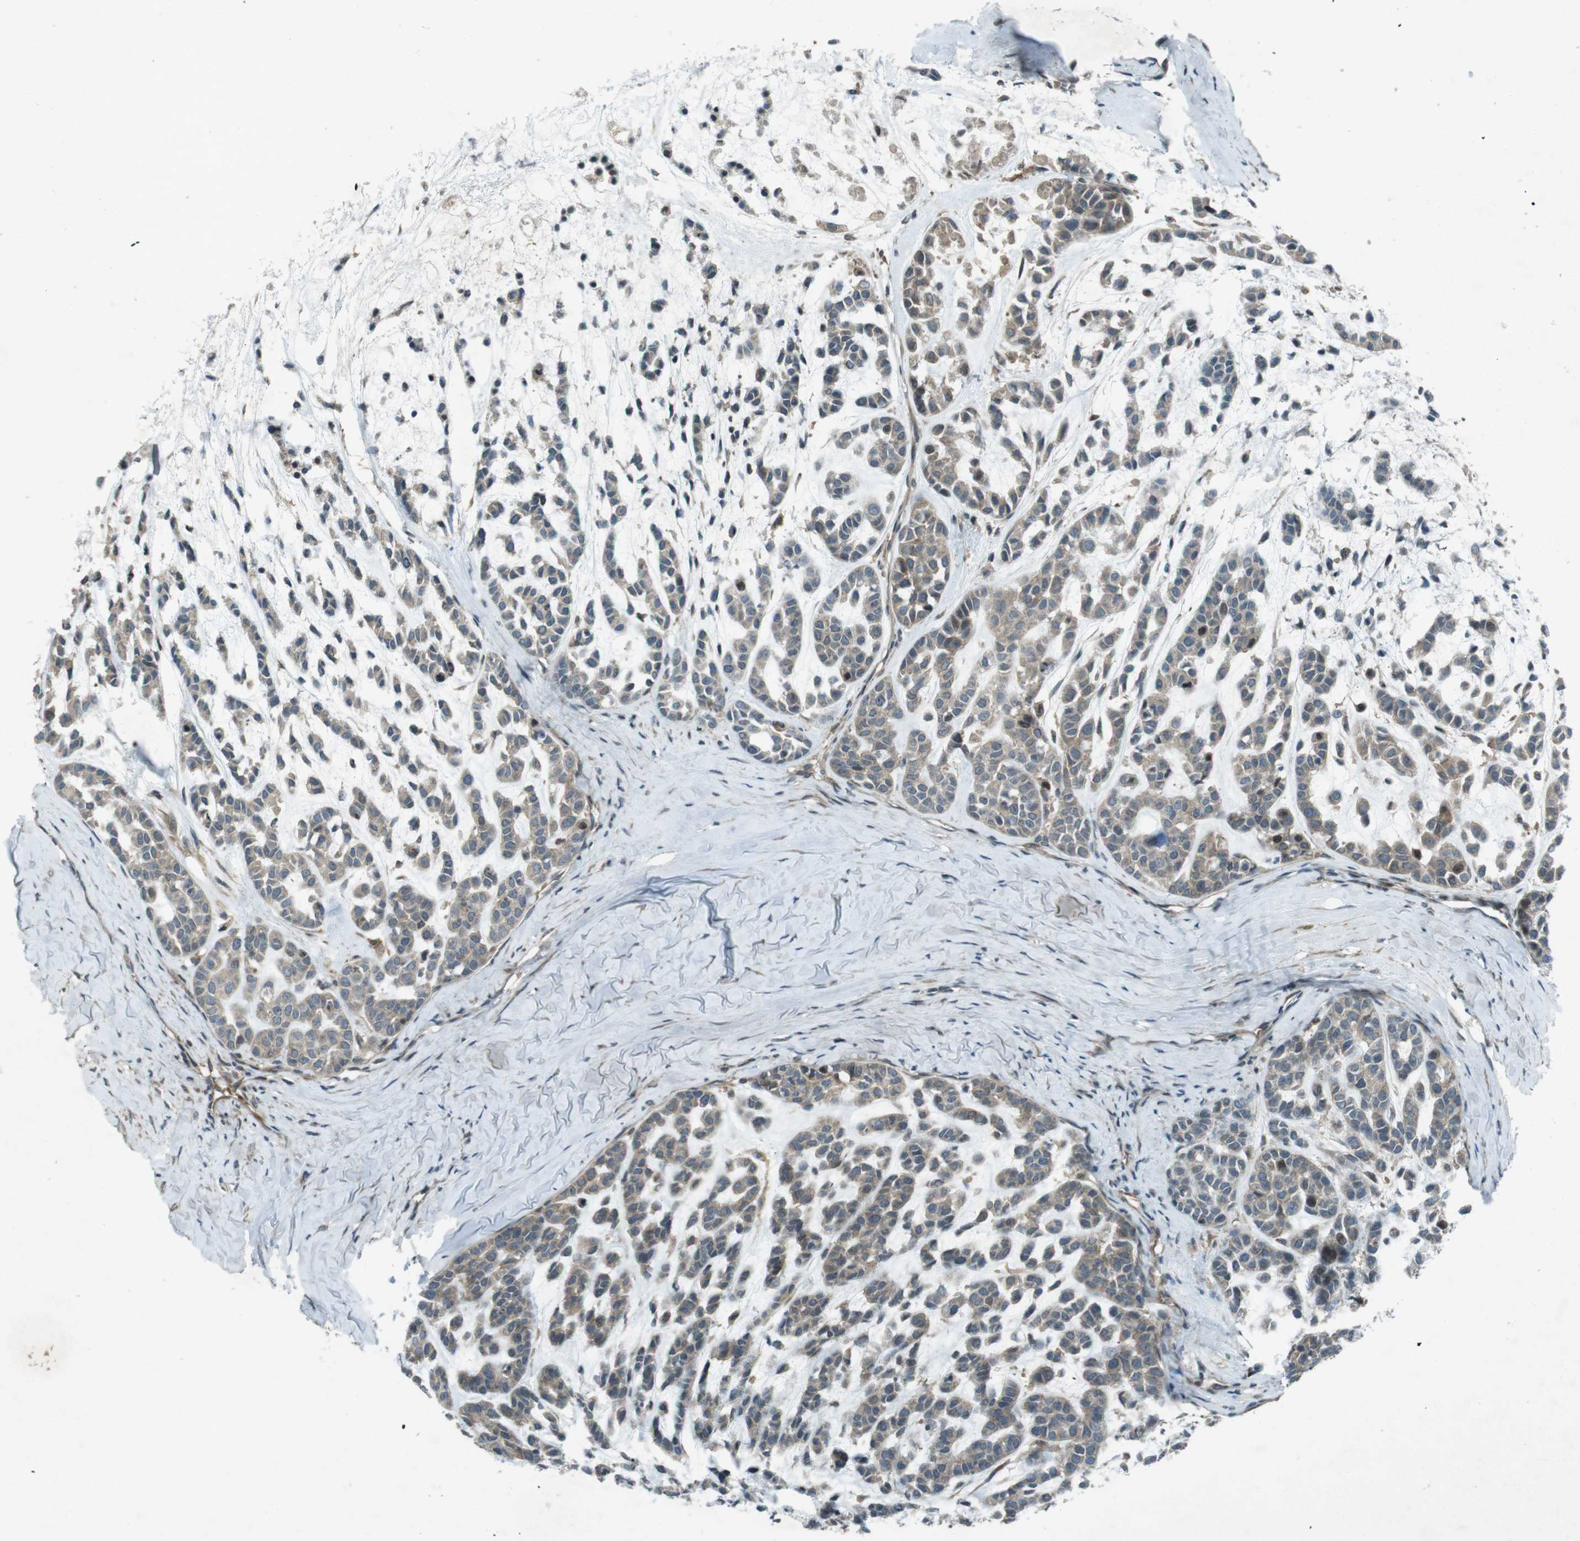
{"staining": {"intensity": "weak", "quantity": ">75%", "location": "cytoplasmic/membranous"}, "tissue": "head and neck cancer", "cell_type": "Tumor cells", "image_type": "cancer", "snomed": [{"axis": "morphology", "description": "Adenocarcinoma, NOS"}, {"axis": "morphology", "description": "Adenoma, NOS"}, {"axis": "topography", "description": "Head-Neck"}], "caption": "The image exhibits staining of head and neck cancer (adenocarcinoma), revealing weak cytoplasmic/membranous protein expression (brown color) within tumor cells. The protein is shown in brown color, while the nuclei are stained blue.", "gene": "ZYX", "patient": {"sex": "female", "age": 55}}